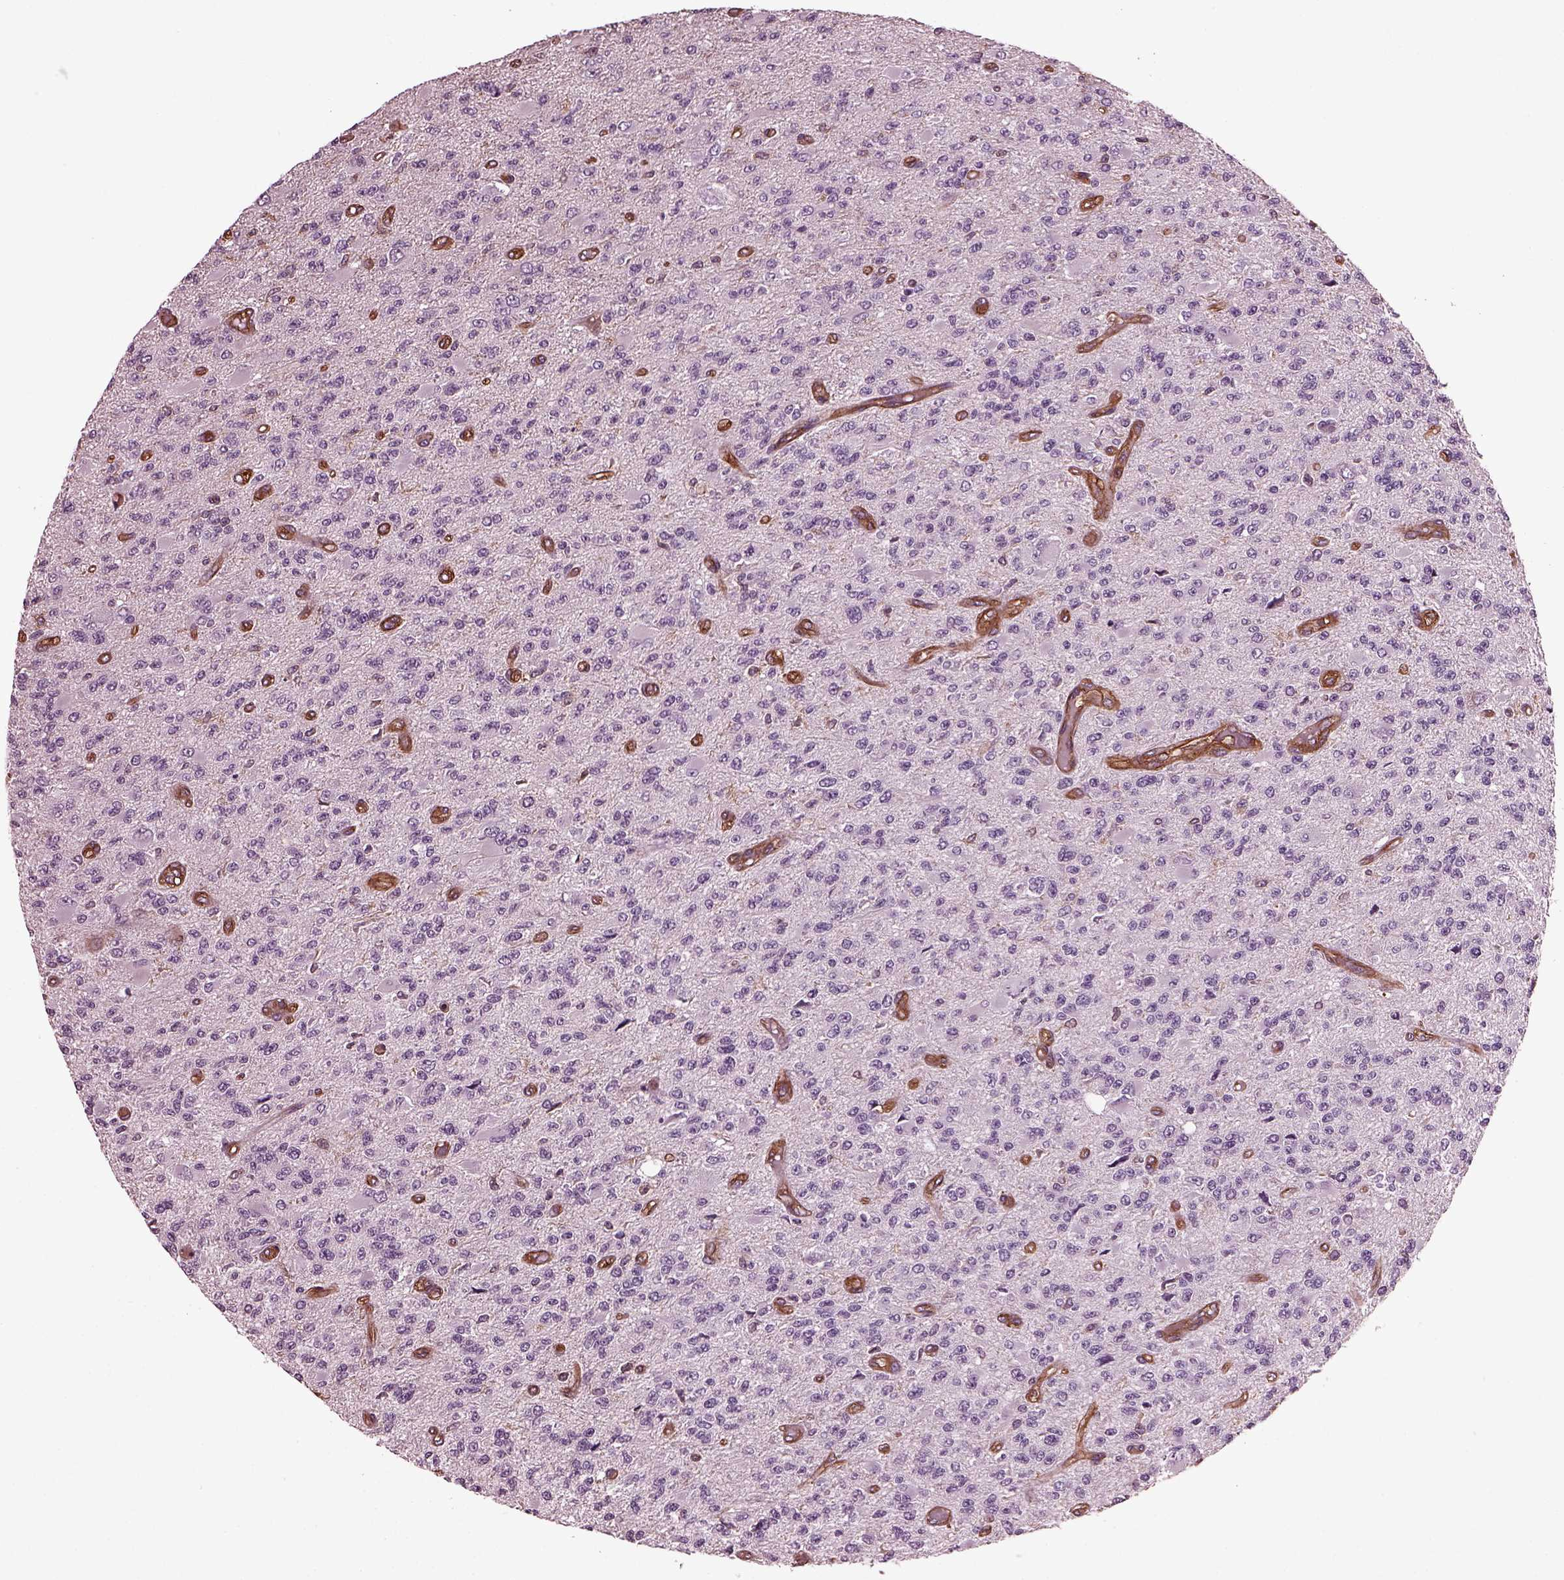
{"staining": {"intensity": "negative", "quantity": "none", "location": "none"}, "tissue": "glioma", "cell_type": "Tumor cells", "image_type": "cancer", "snomed": [{"axis": "morphology", "description": "Glioma, malignant, High grade"}, {"axis": "topography", "description": "Brain"}], "caption": "Immunohistochemistry of glioma shows no positivity in tumor cells.", "gene": "MYL6", "patient": {"sex": "female", "age": 63}}